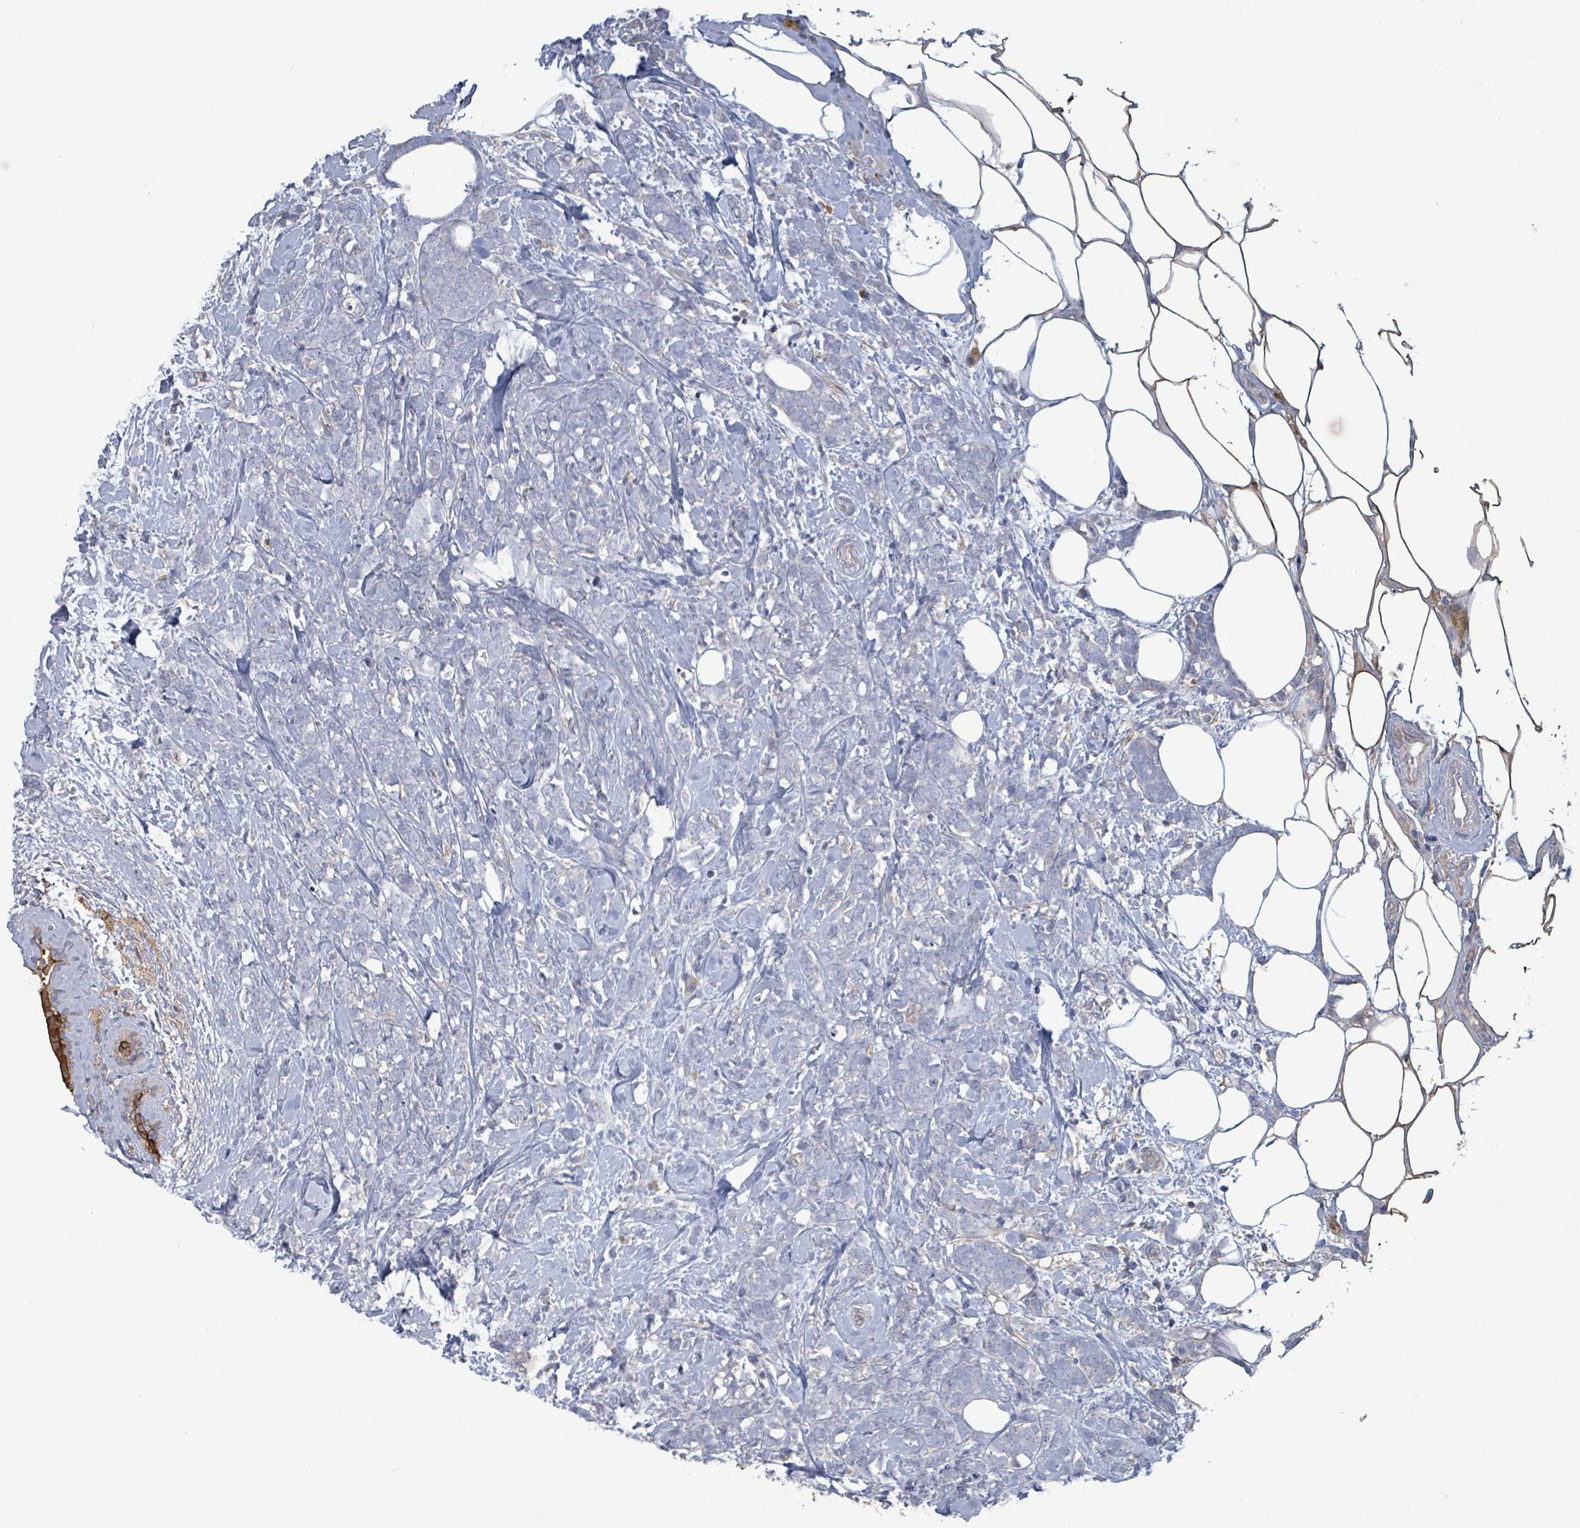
{"staining": {"intensity": "negative", "quantity": "none", "location": "none"}, "tissue": "breast cancer", "cell_type": "Tumor cells", "image_type": "cancer", "snomed": [{"axis": "morphology", "description": "Lobular carcinoma"}, {"axis": "topography", "description": "Breast"}], "caption": "Human breast lobular carcinoma stained for a protein using immunohistochemistry displays no staining in tumor cells.", "gene": "COL13A1", "patient": {"sex": "female", "age": 58}}